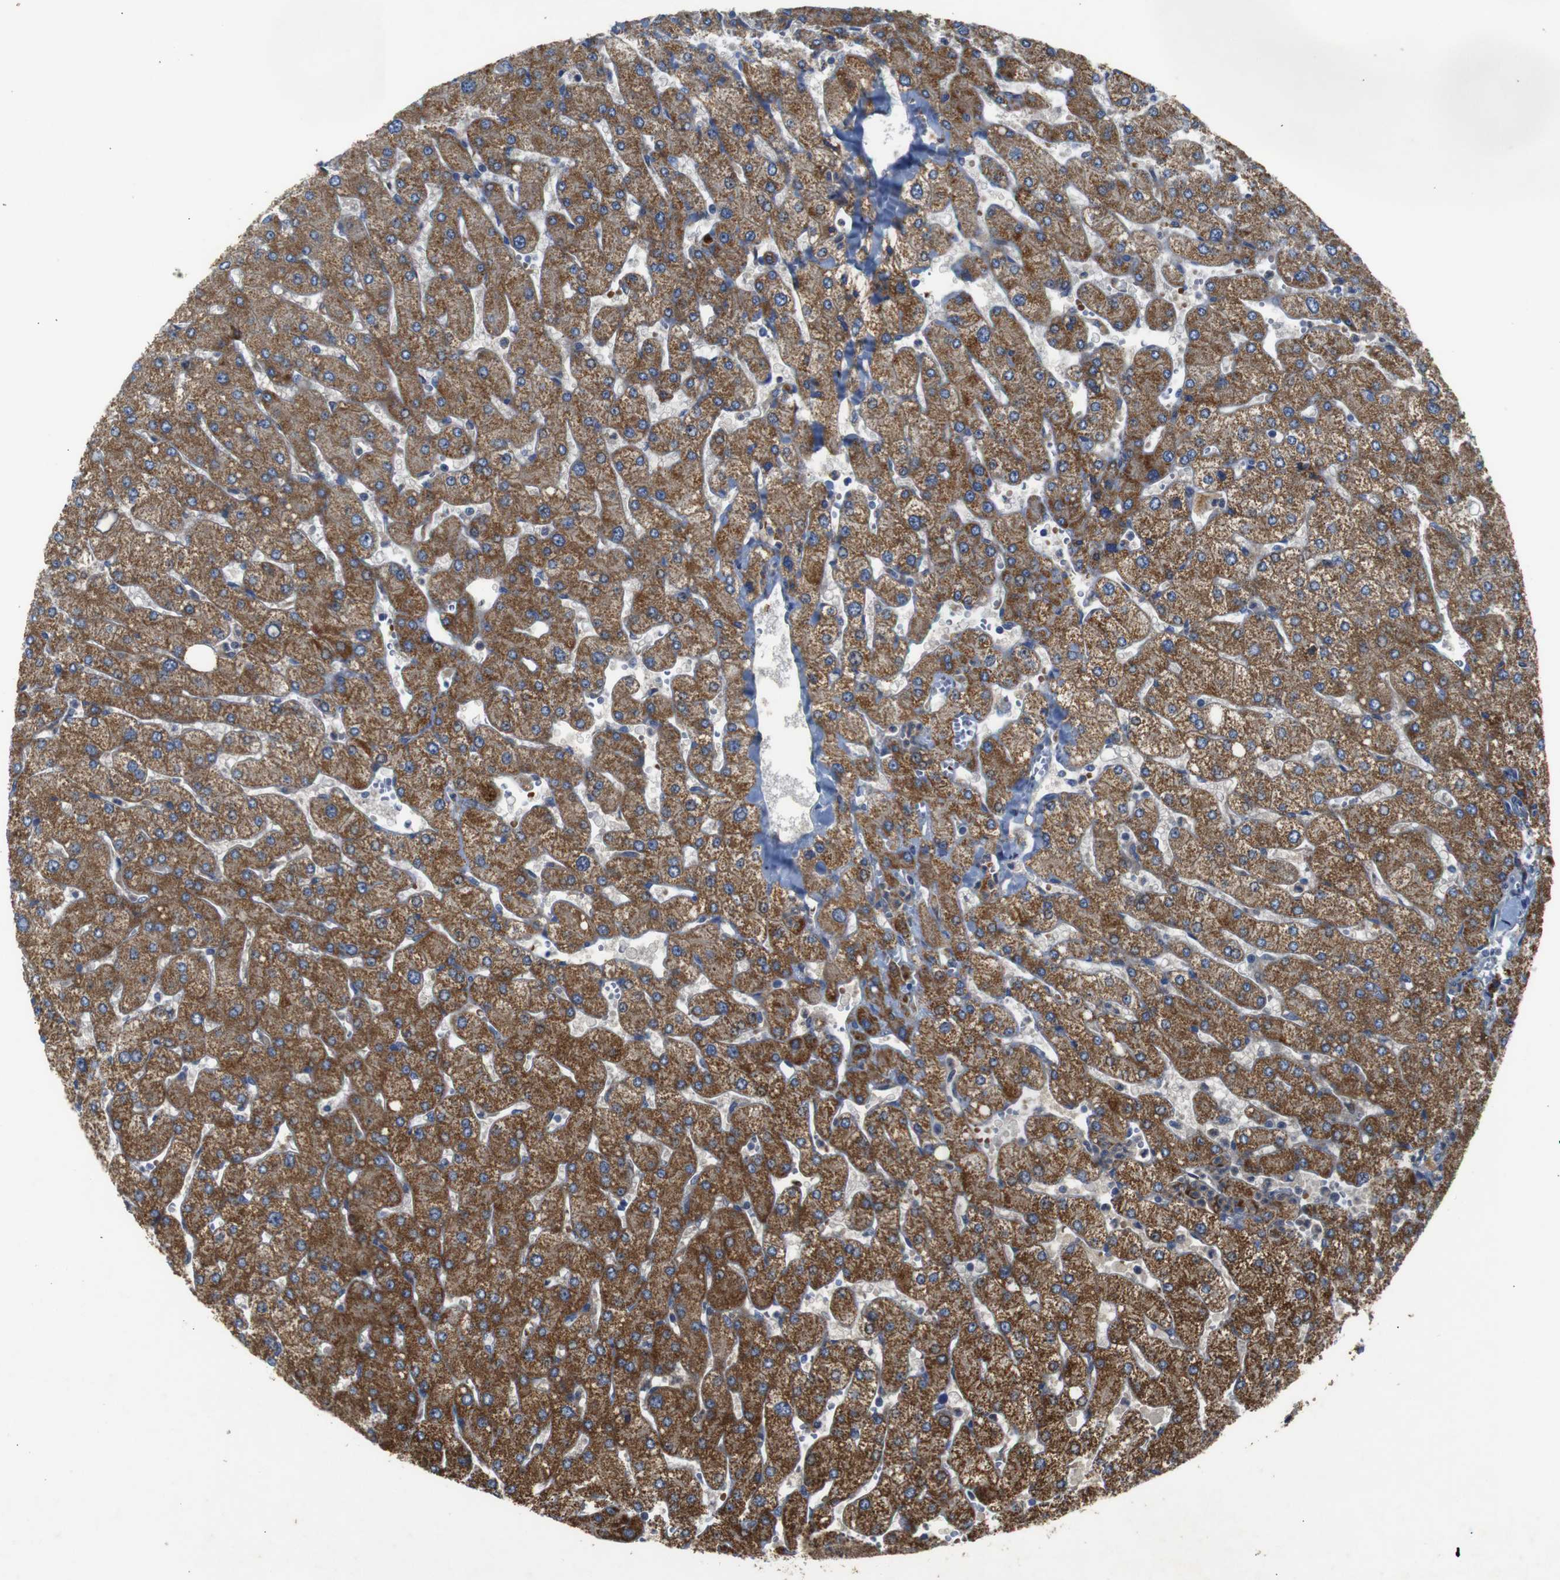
{"staining": {"intensity": "moderate", "quantity": "25%-75%", "location": "cytoplasmic/membranous"}, "tissue": "liver", "cell_type": "Cholangiocytes", "image_type": "normal", "snomed": [{"axis": "morphology", "description": "Normal tissue, NOS"}, {"axis": "topography", "description": "Liver"}], "caption": "Immunohistochemical staining of normal liver reveals 25%-75% levels of moderate cytoplasmic/membranous protein expression in about 25%-75% of cholangiocytes. Nuclei are stained in blue.", "gene": "CHST10", "patient": {"sex": "male", "age": 55}}